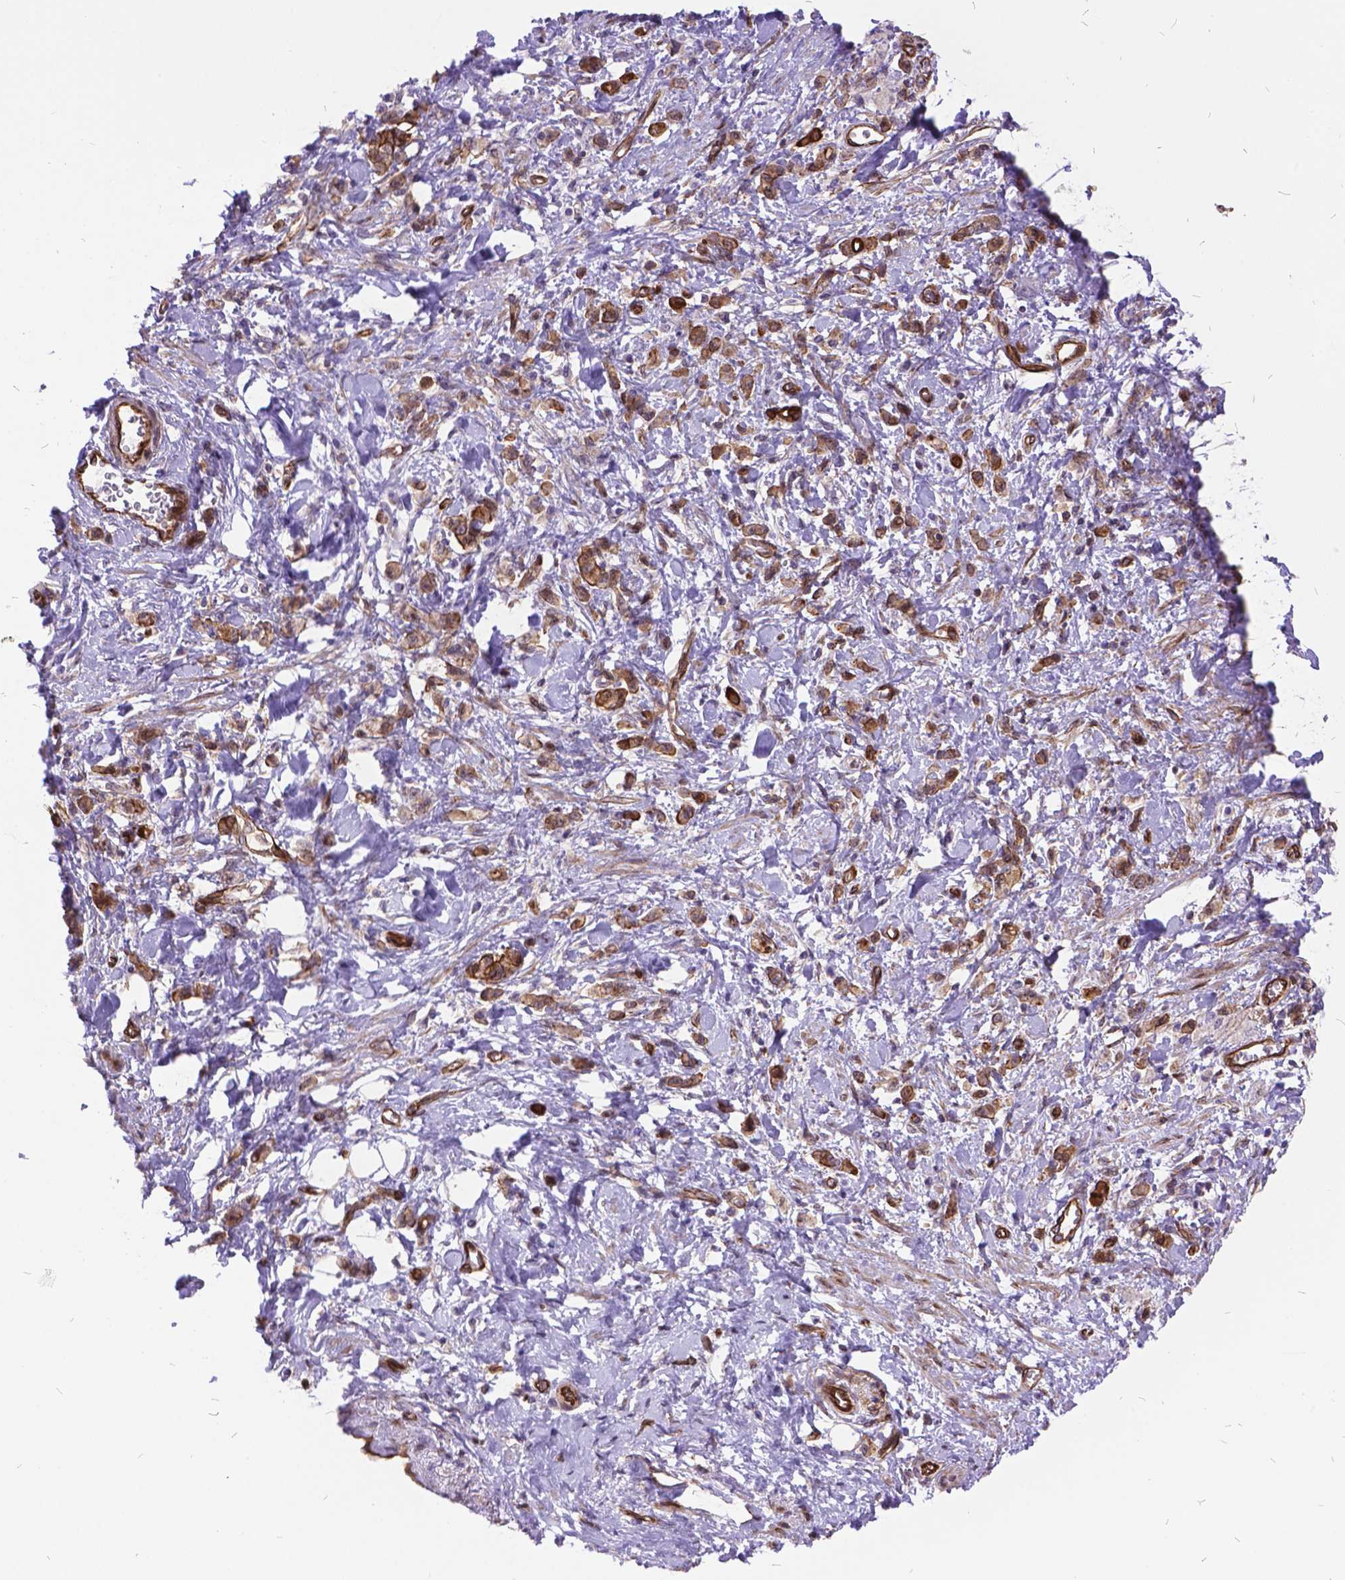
{"staining": {"intensity": "moderate", "quantity": ">75%", "location": "cytoplasmic/membranous"}, "tissue": "stomach cancer", "cell_type": "Tumor cells", "image_type": "cancer", "snomed": [{"axis": "morphology", "description": "Adenocarcinoma, NOS"}, {"axis": "topography", "description": "Stomach"}], "caption": "High-power microscopy captured an IHC photomicrograph of stomach adenocarcinoma, revealing moderate cytoplasmic/membranous positivity in approximately >75% of tumor cells.", "gene": "GRB7", "patient": {"sex": "male", "age": 77}}